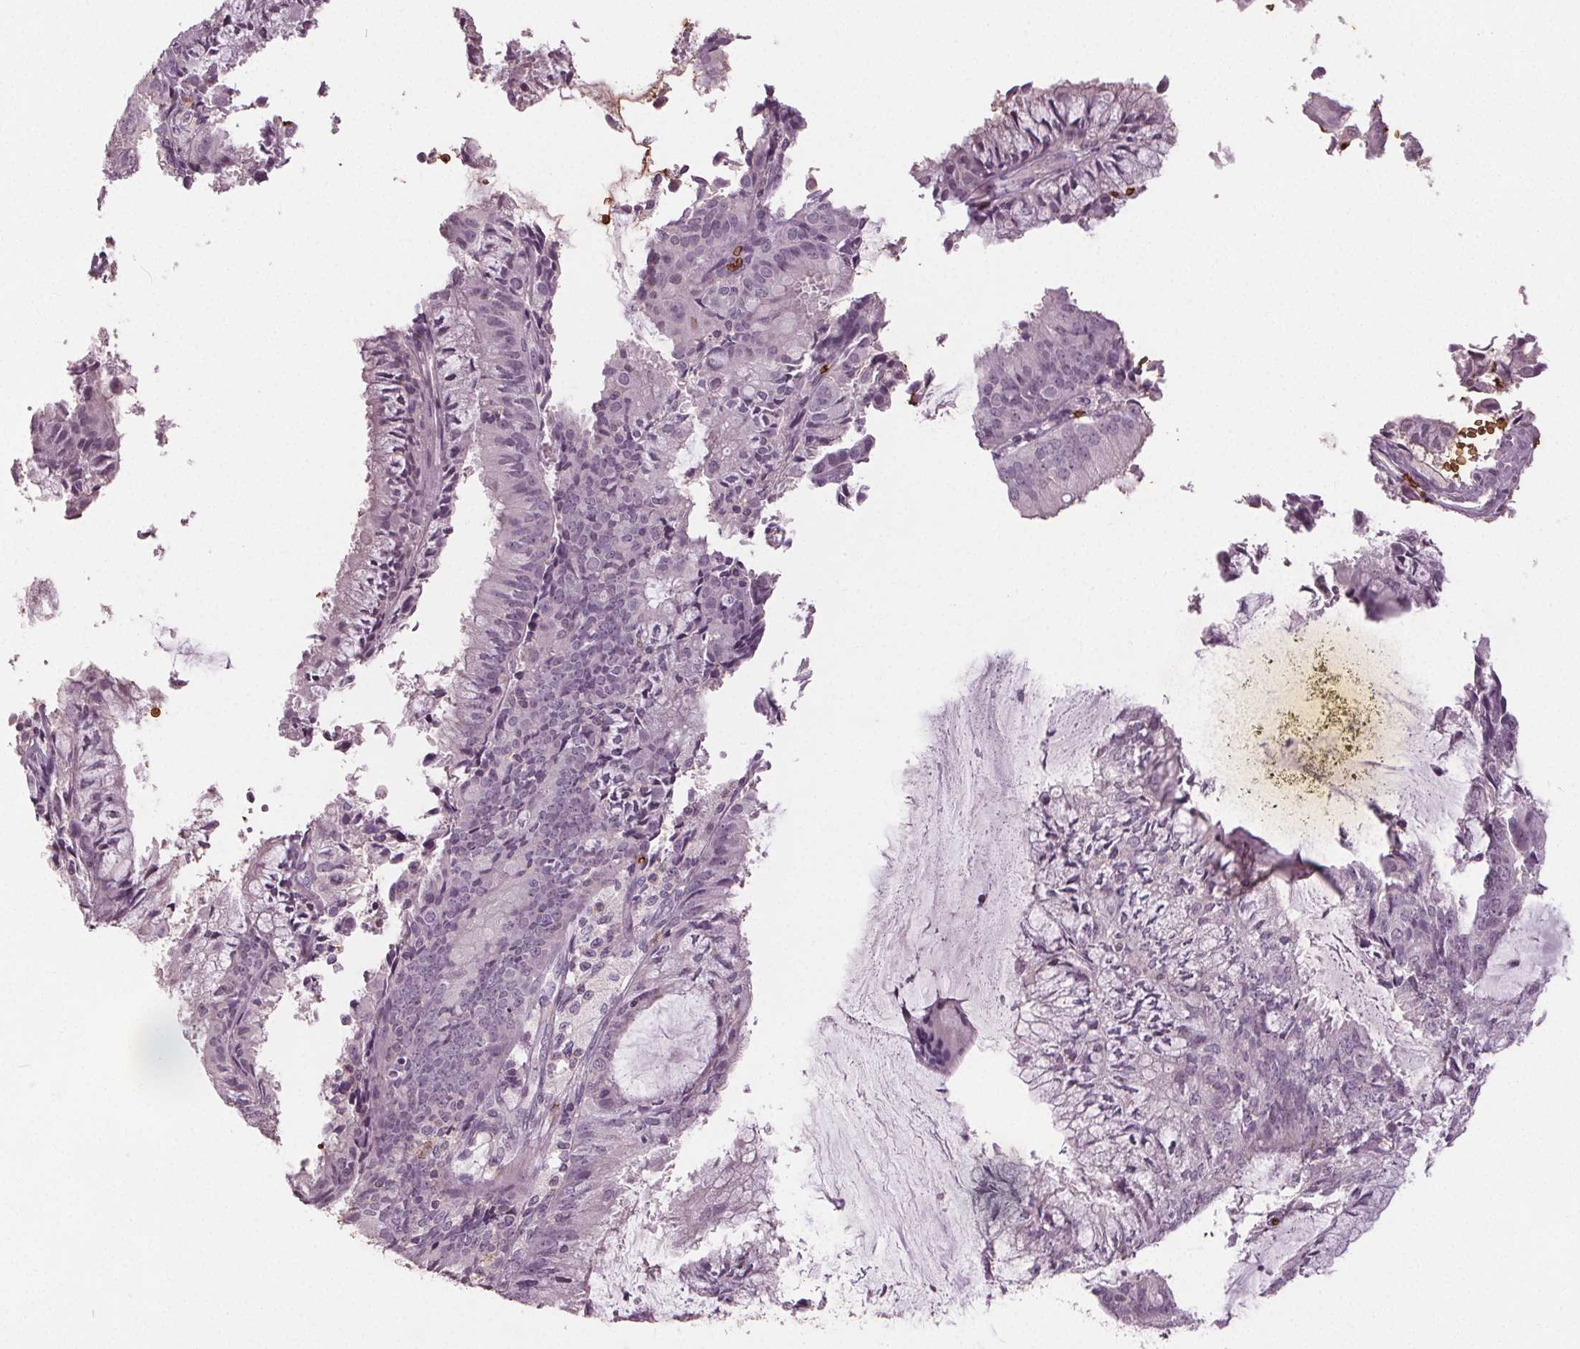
{"staining": {"intensity": "negative", "quantity": "none", "location": "none"}, "tissue": "endometrial cancer", "cell_type": "Tumor cells", "image_type": "cancer", "snomed": [{"axis": "morphology", "description": "Adenocarcinoma, NOS"}, {"axis": "topography", "description": "Endometrium"}], "caption": "High power microscopy image of an IHC micrograph of endometrial adenocarcinoma, revealing no significant staining in tumor cells.", "gene": "SLC4A1", "patient": {"sex": "female", "age": 57}}